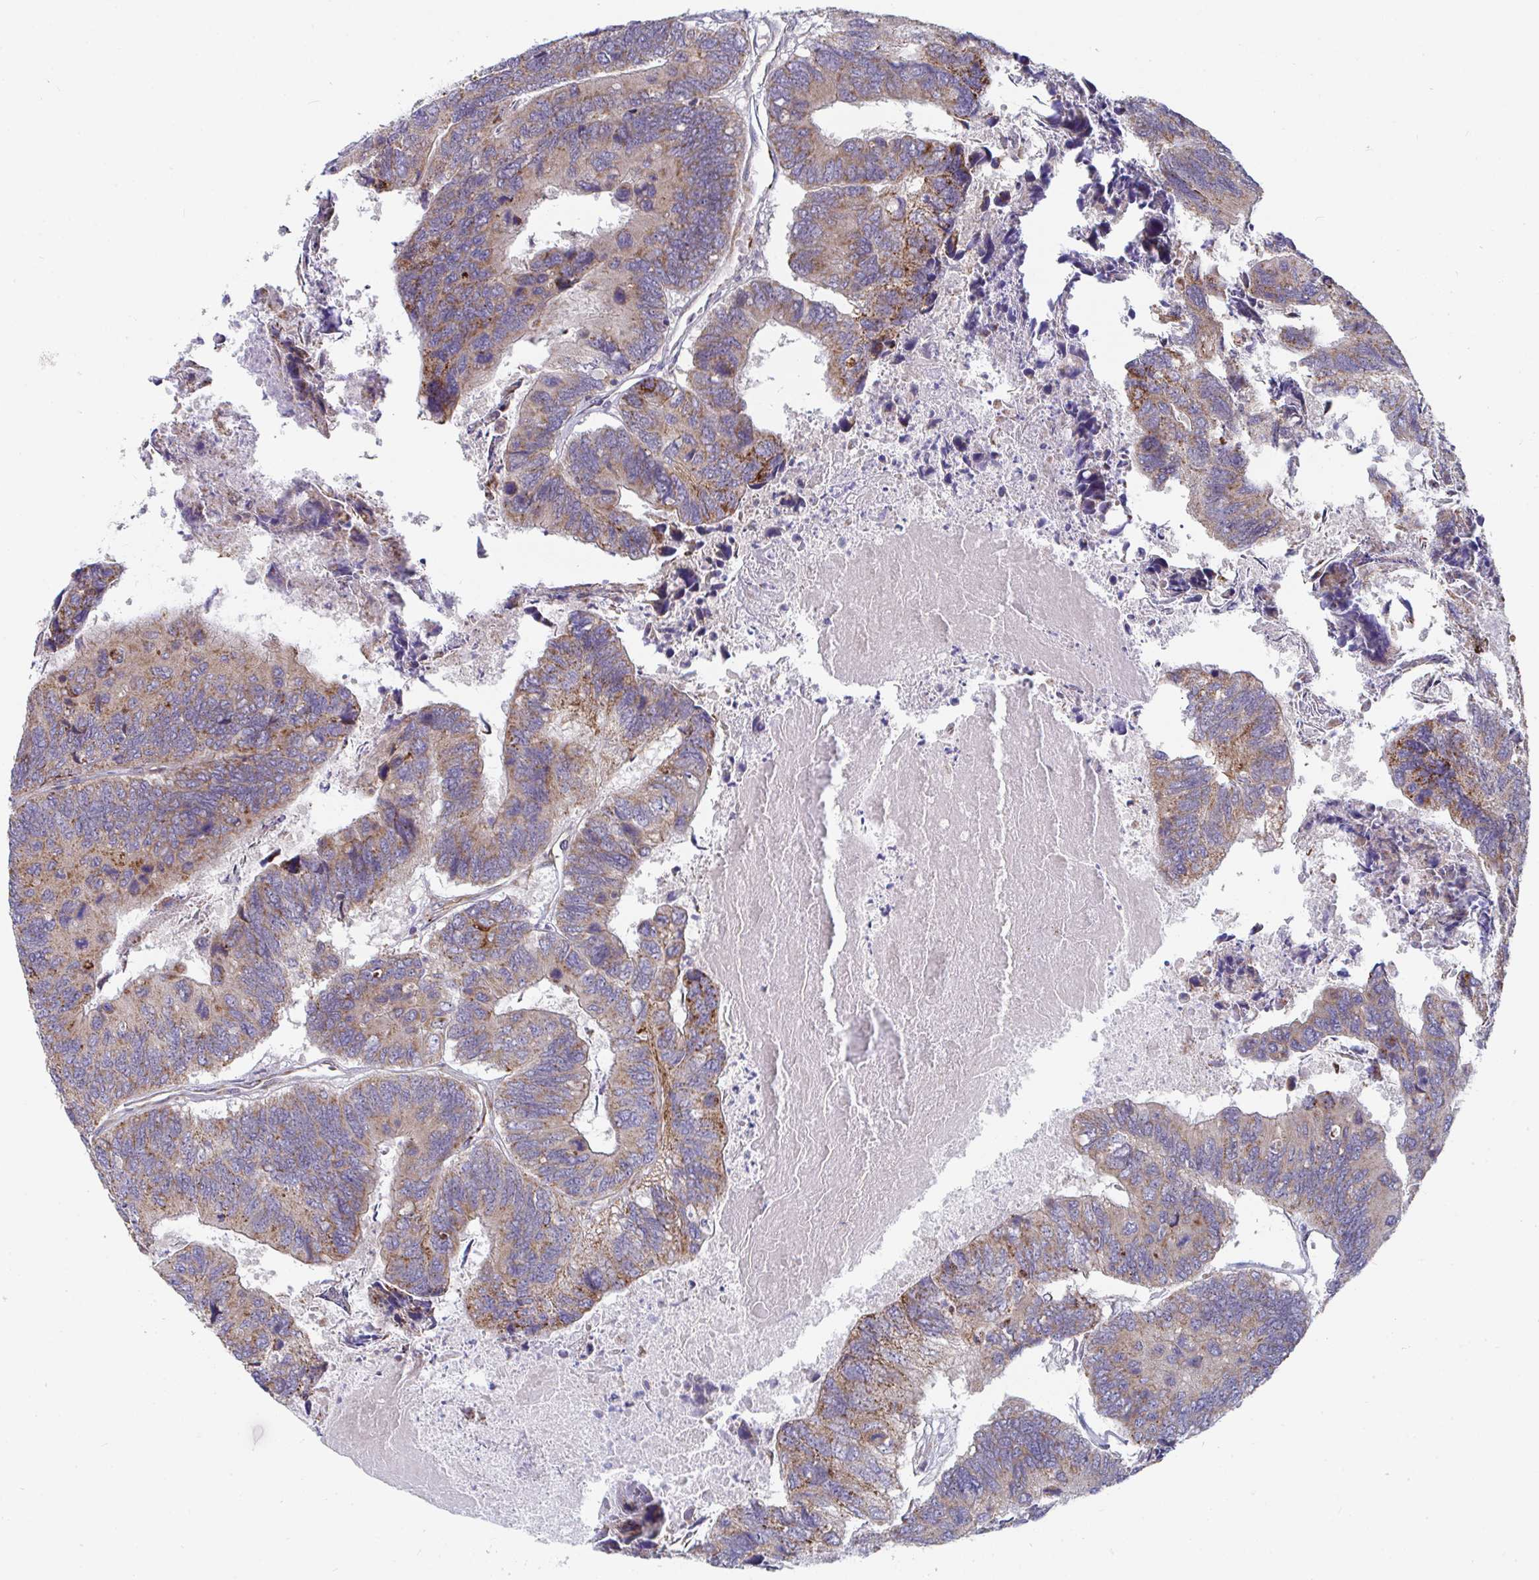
{"staining": {"intensity": "moderate", "quantity": ">75%", "location": "cytoplasmic/membranous"}, "tissue": "colorectal cancer", "cell_type": "Tumor cells", "image_type": "cancer", "snomed": [{"axis": "morphology", "description": "Adenocarcinoma, NOS"}, {"axis": "topography", "description": "Colon"}], "caption": "Human colorectal cancer (adenocarcinoma) stained with a protein marker displays moderate staining in tumor cells.", "gene": "EIF1AD", "patient": {"sex": "female", "age": 67}}